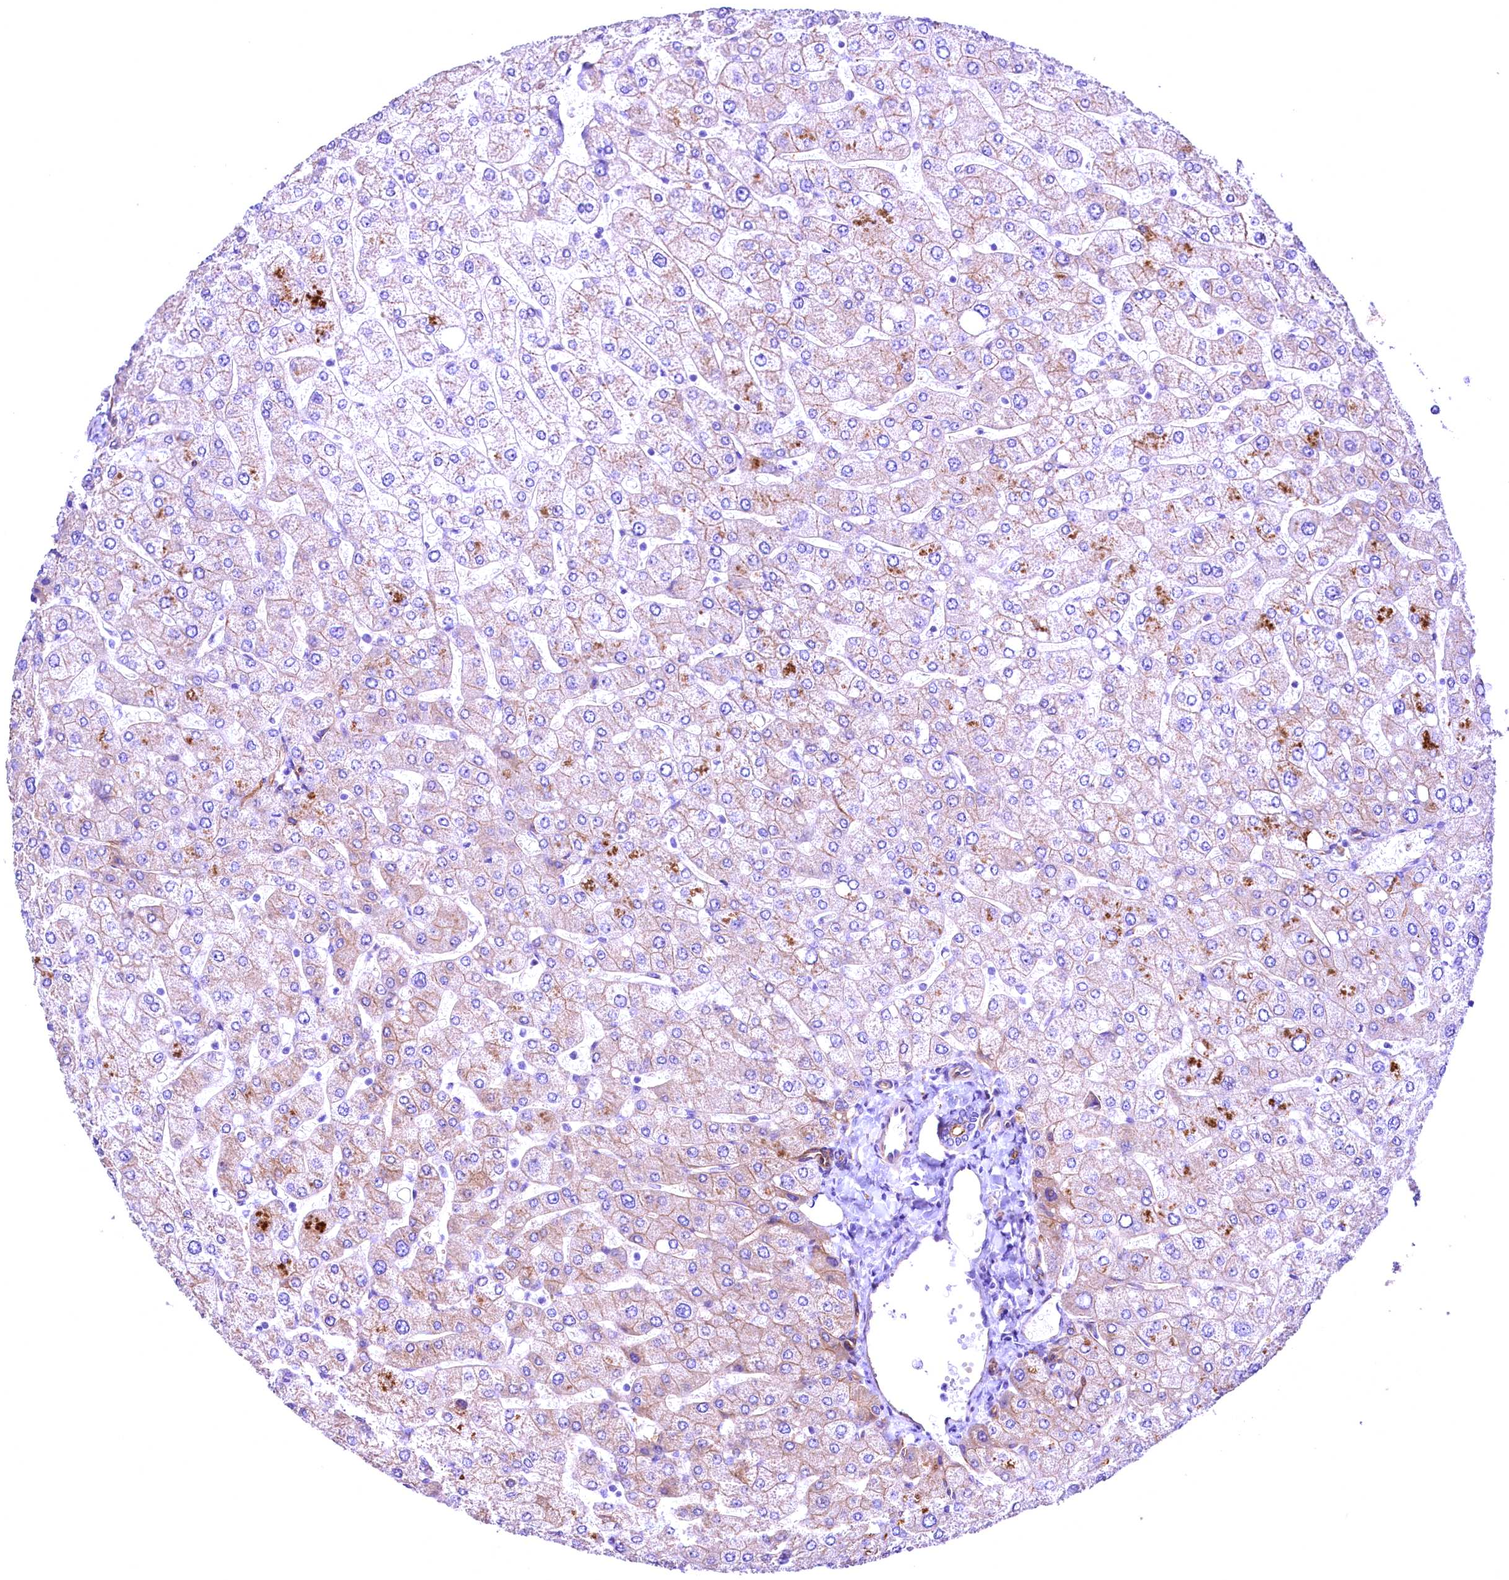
{"staining": {"intensity": "moderate", "quantity": ">75%", "location": "cytoplasmic/membranous"}, "tissue": "liver", "cell_type": "Cholangiocytes", "image_type": "normal", "snomed": [{"axis": "morphology", "description": "Normal tissue, NOS"}, {"axis": "topography", "description": "Liver"}], "caption": "The histopathology image displays staining of unremarkable liver, revealing moderate cytoplasmic/membranous protein positivity (brown color) within cholangiocytes.", "gene": "SLF1", "patient": {"sex": "male", "age": 55}}